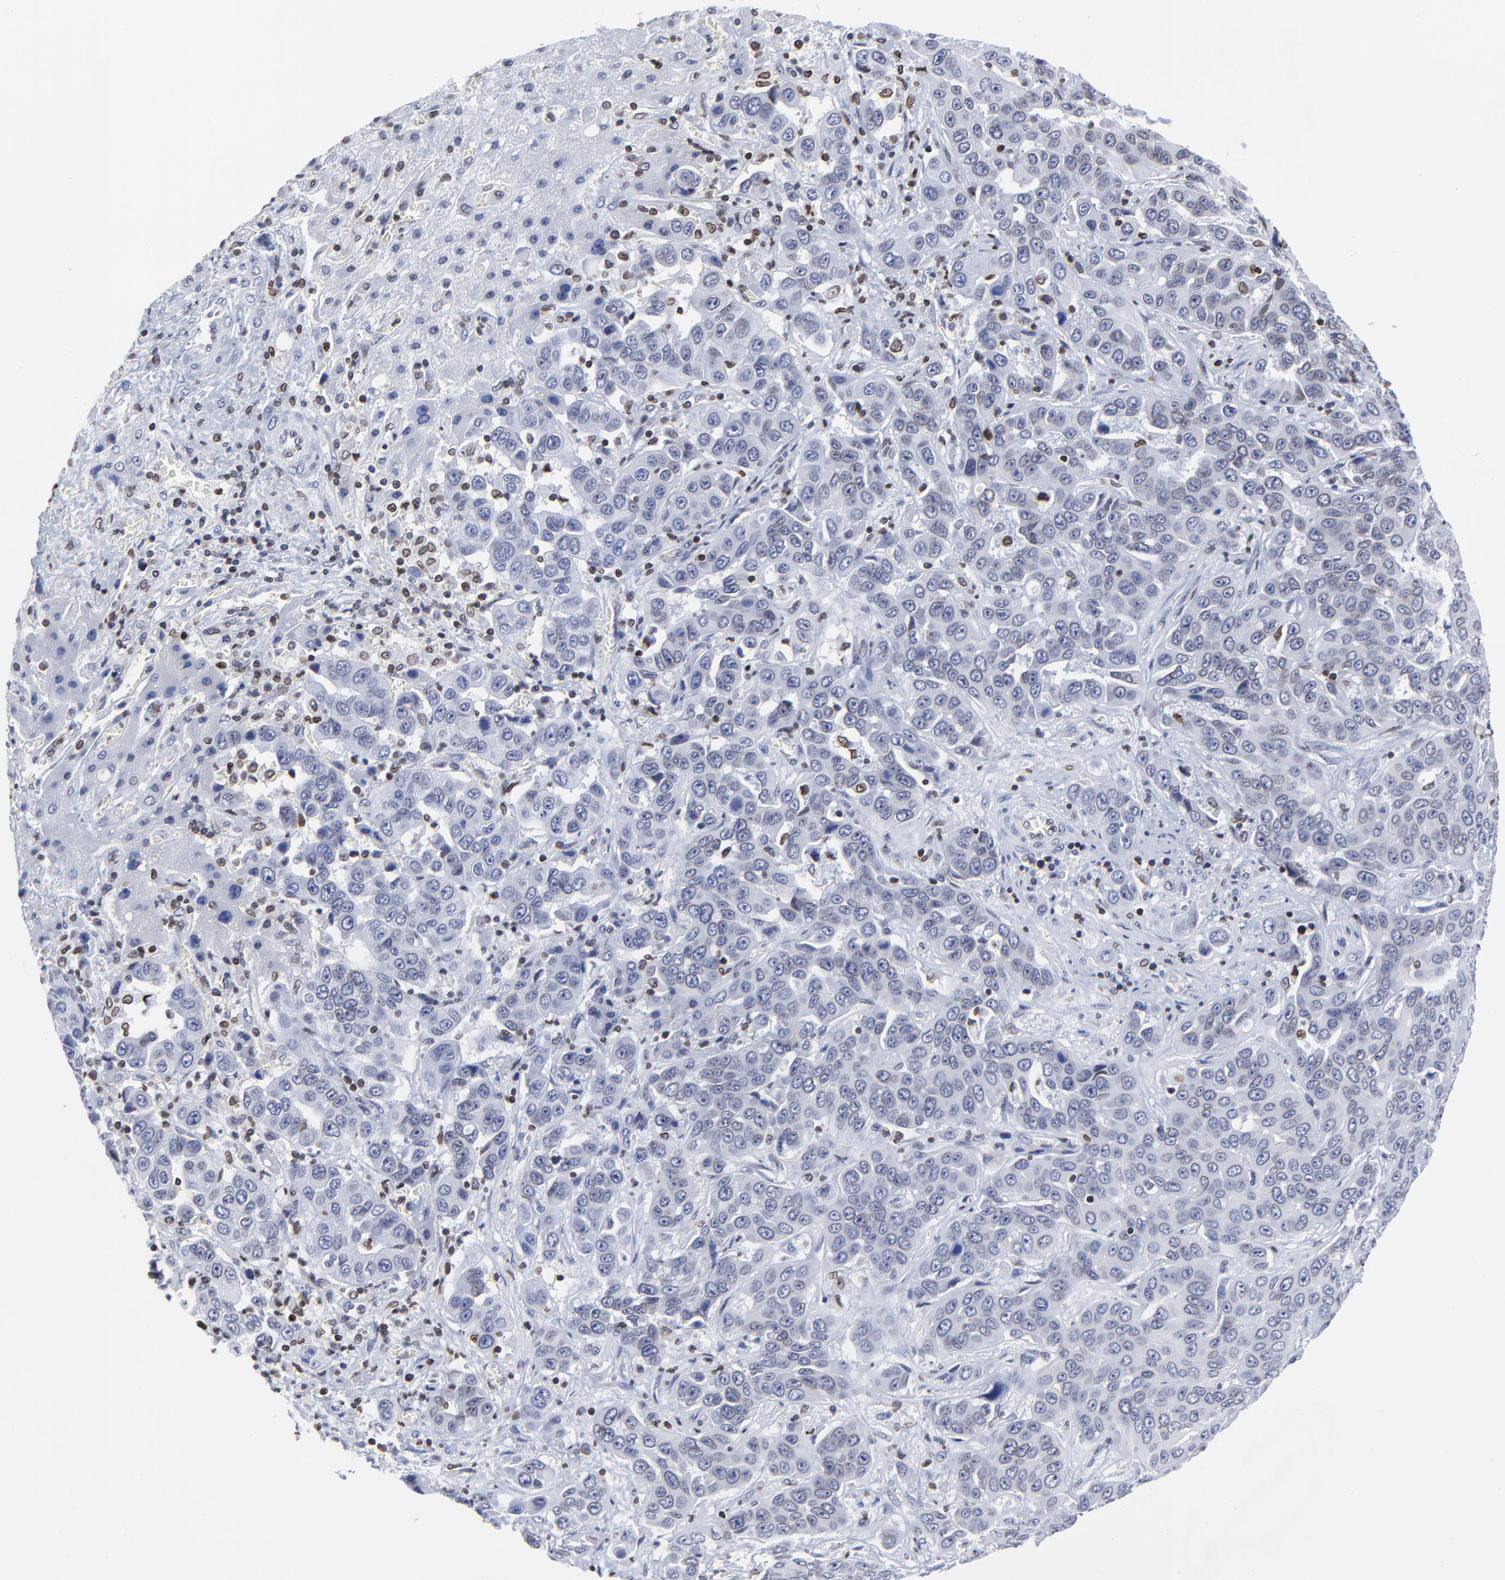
{"staining": {"intensity": "negative", "quantity": "none", "location": "none"}, "tissue": "liver cancer", "cell_type": "Tumor cells", "image_type": "cancer", "snomed": [{"axis": "morphology", "description": "Cholangiocarcinoma"}, {"axis": "topography", "description": "Liver"}], "caption": "The micrograph exhibits no significant staining in tumor cells of liver cancer (cholangiocarcinoma).", "gene": "THAP7", "patient": {"sex": "female", "age": 52}}